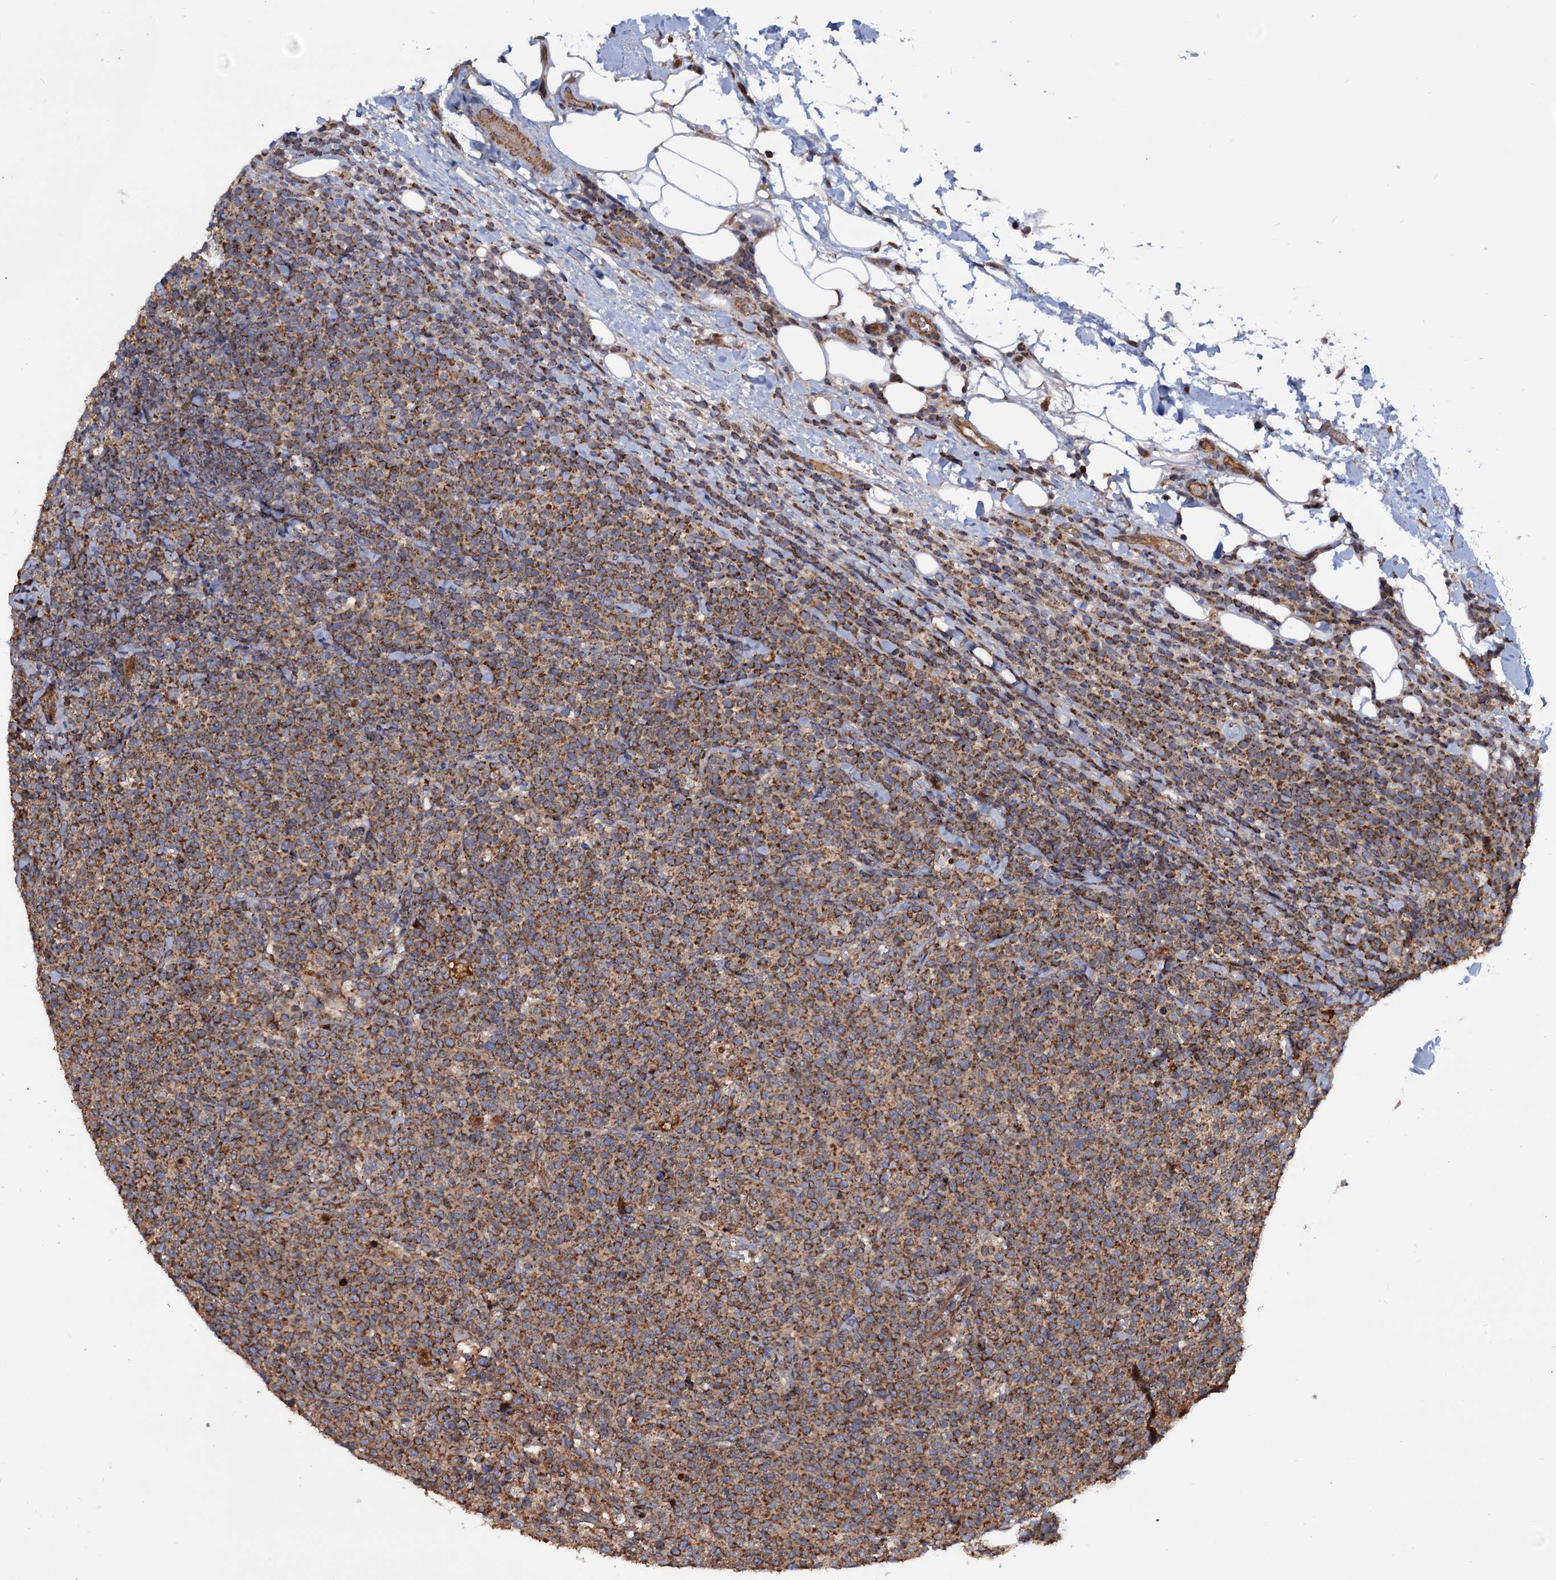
{"staining": {"intensity": "strong", "quantity": ">75%", "location": "cytoplasmic/membranous"}, "tissue": "lymphoma", "cell_type": "Tumor cells", "image_type": "cancer", "snomed": [{"axis": "morphology", "description": "Malignant lymphoma, non-Hodgkin's type, High grade"}, {"axis": "topography", "description": "Lymph node"}], "caption": "Brown immunohistochemical staining in malignant lymphoma, non-Hodgkin's type (high-grade) displays strong cytoplasmic/membranous expression in approximately >75% of tumor cells. (Brightfield microscopy of DAB IHC at high magnification).", "gene": "MRPL42", "patient": {"sex": "male", "age": 61}}